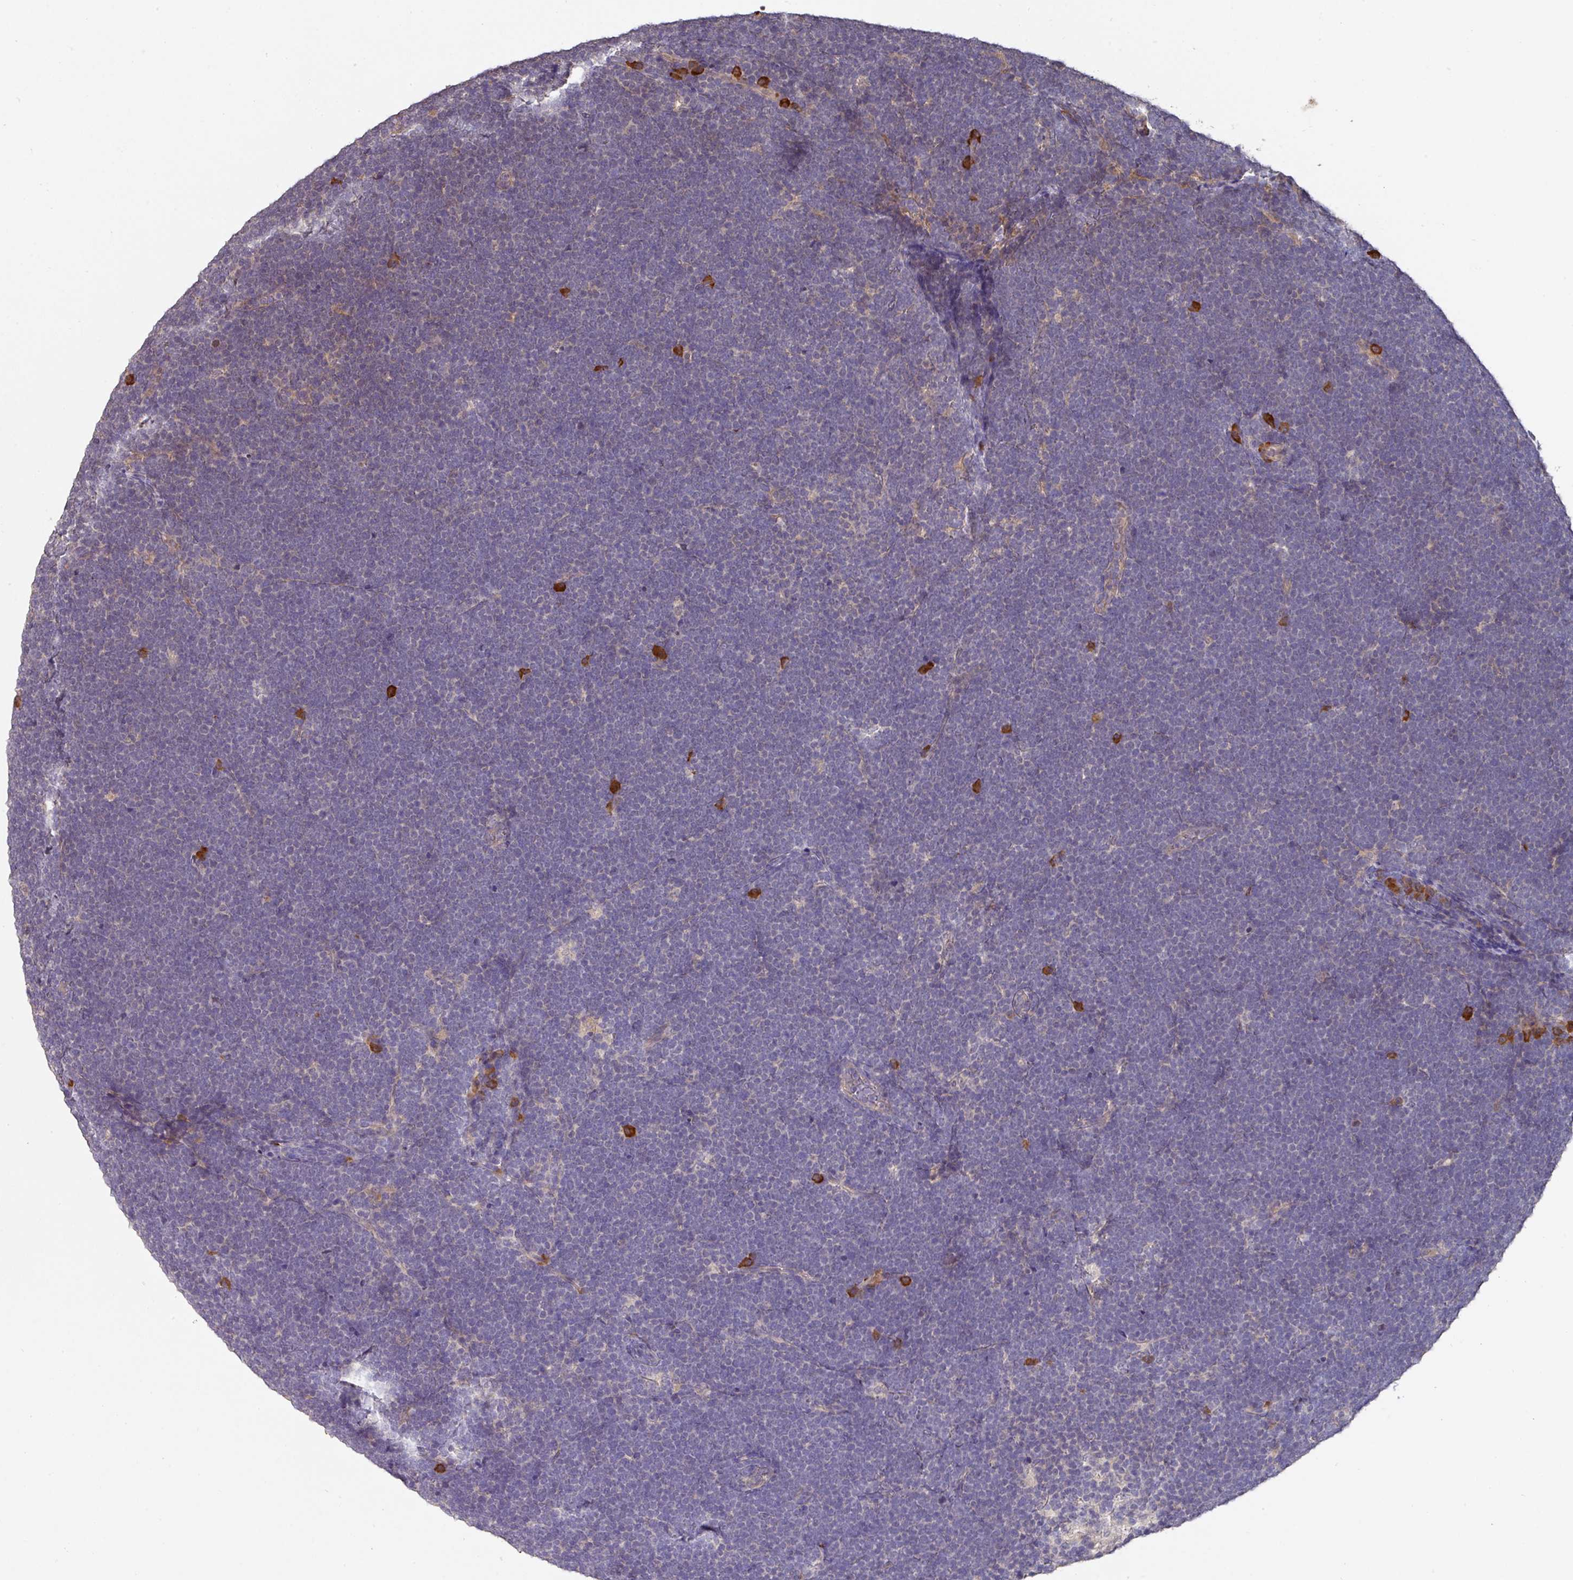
{"staining": {"intensity": "negative", "quantity": "none", "location": "none"}, "tissue": "lymphoma", "cell_type": "Tumor cells", "image_type": "cancer", "snomed": [{"axis": "morphology", "description": "Malignant lymphoma, non-Hodgkin's type, High grade"}, {"axis": "topography", "description": "Lymph node"}], "caption": "This is an immunohistochemistry photomicrograph of high-grade malignant lymphoma, non-Hodgkin's type. There is no positivity in tumor cells.", "gene": "ACVR2B", "patient": {"sex": "male", "age": 13}}